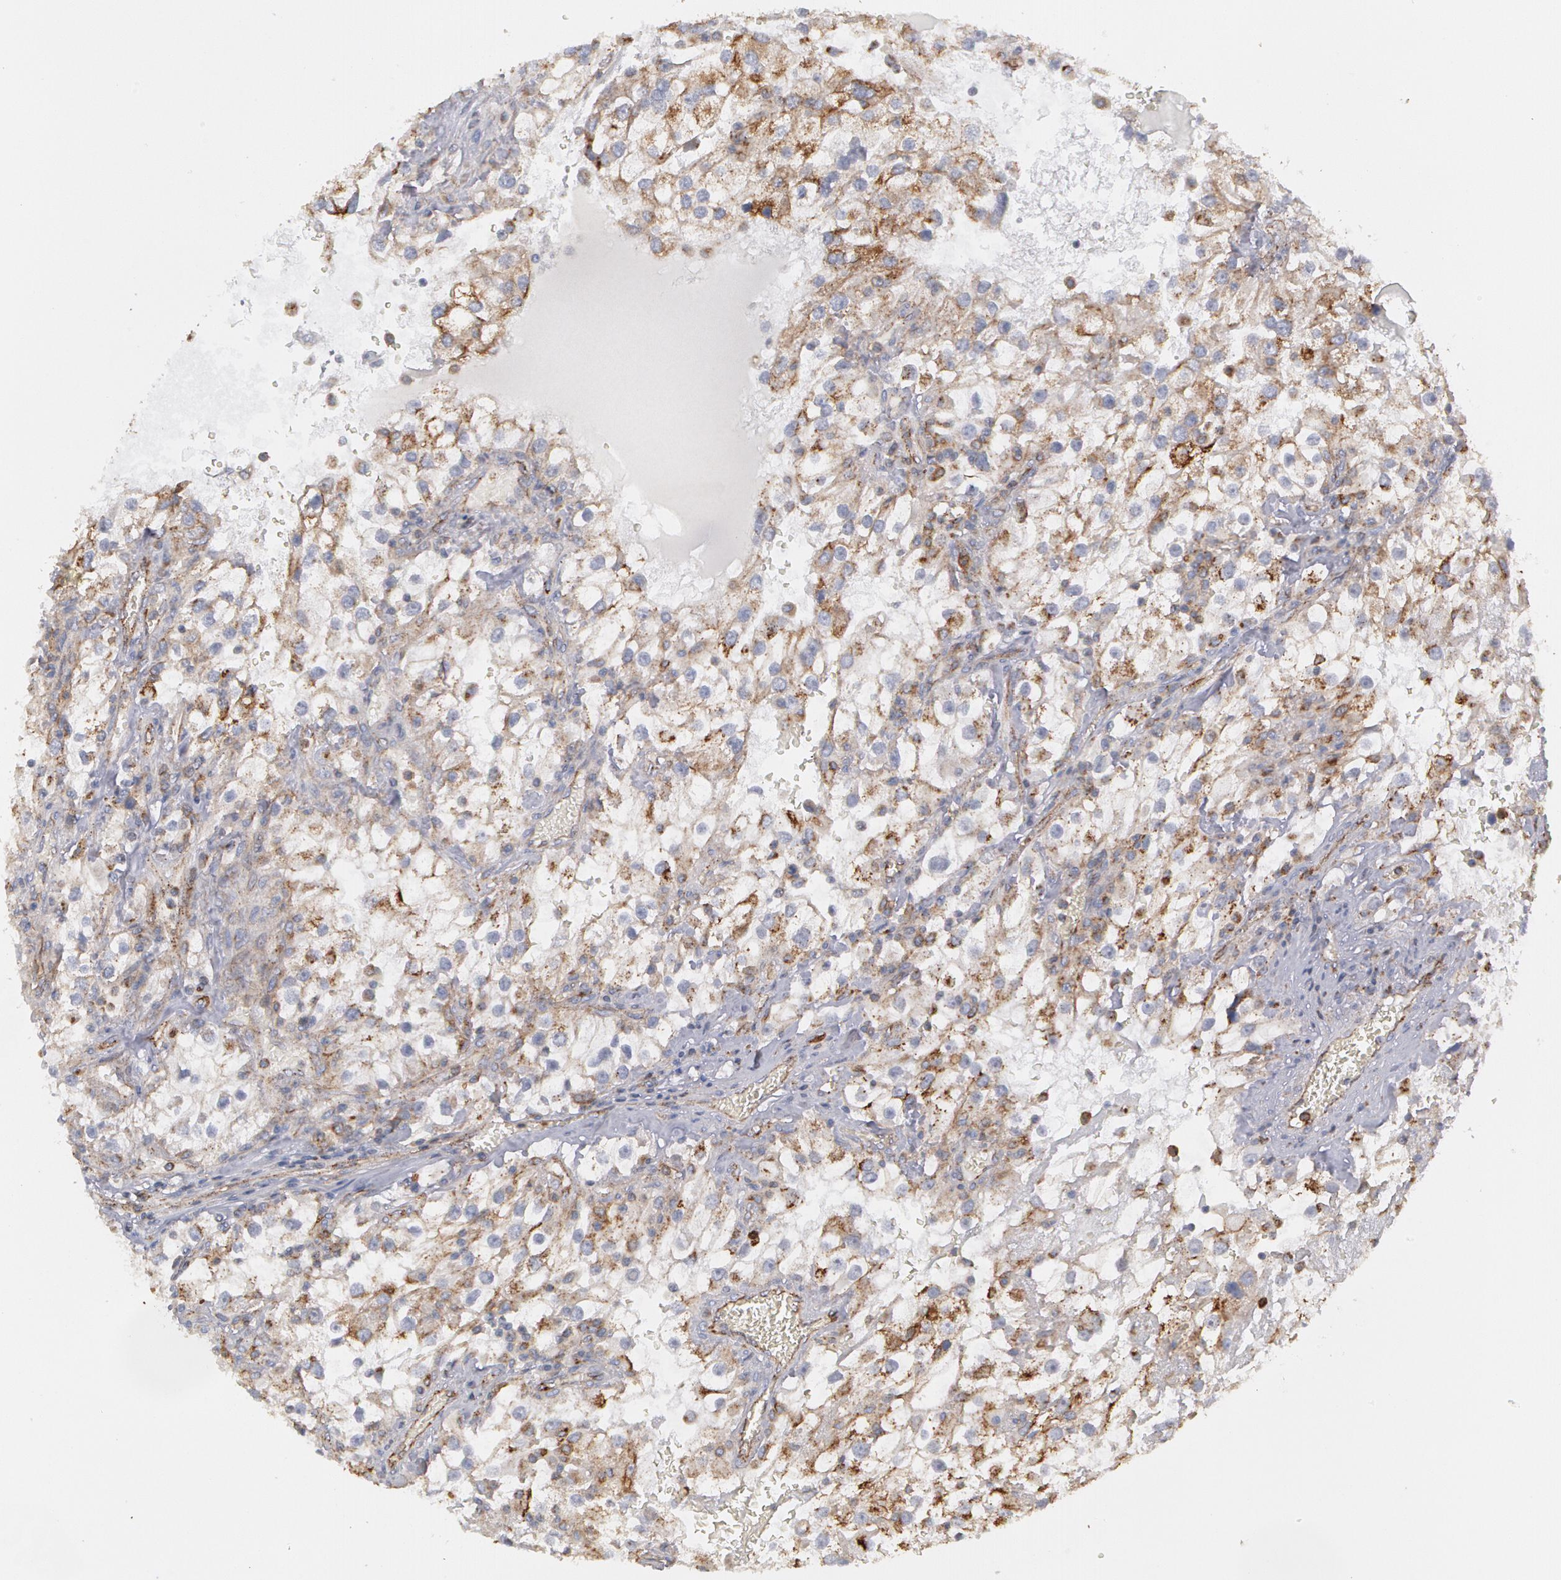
{"staining": {"intensity": "moderate", "quantity": ">75%", "location": "cytoplasmic/membranous"}, "tissue": "renal cancer", "cell_type": "Tumor cells", "image_type": "cancer", "snomed": [{"axis": "morphology", "description": "Adenocarcinoma, NOS"}, {"axis": "topography", "description": "Kidney"}], "caption": "The histopathology image exhibits staining of renal adenocarcinoma, revealing moderate cytoplasmic/membranous protein positivity (brown color) within tumor cells.", "gene": "FLOT2", "patient": {"sex": "female", "age": 52}}